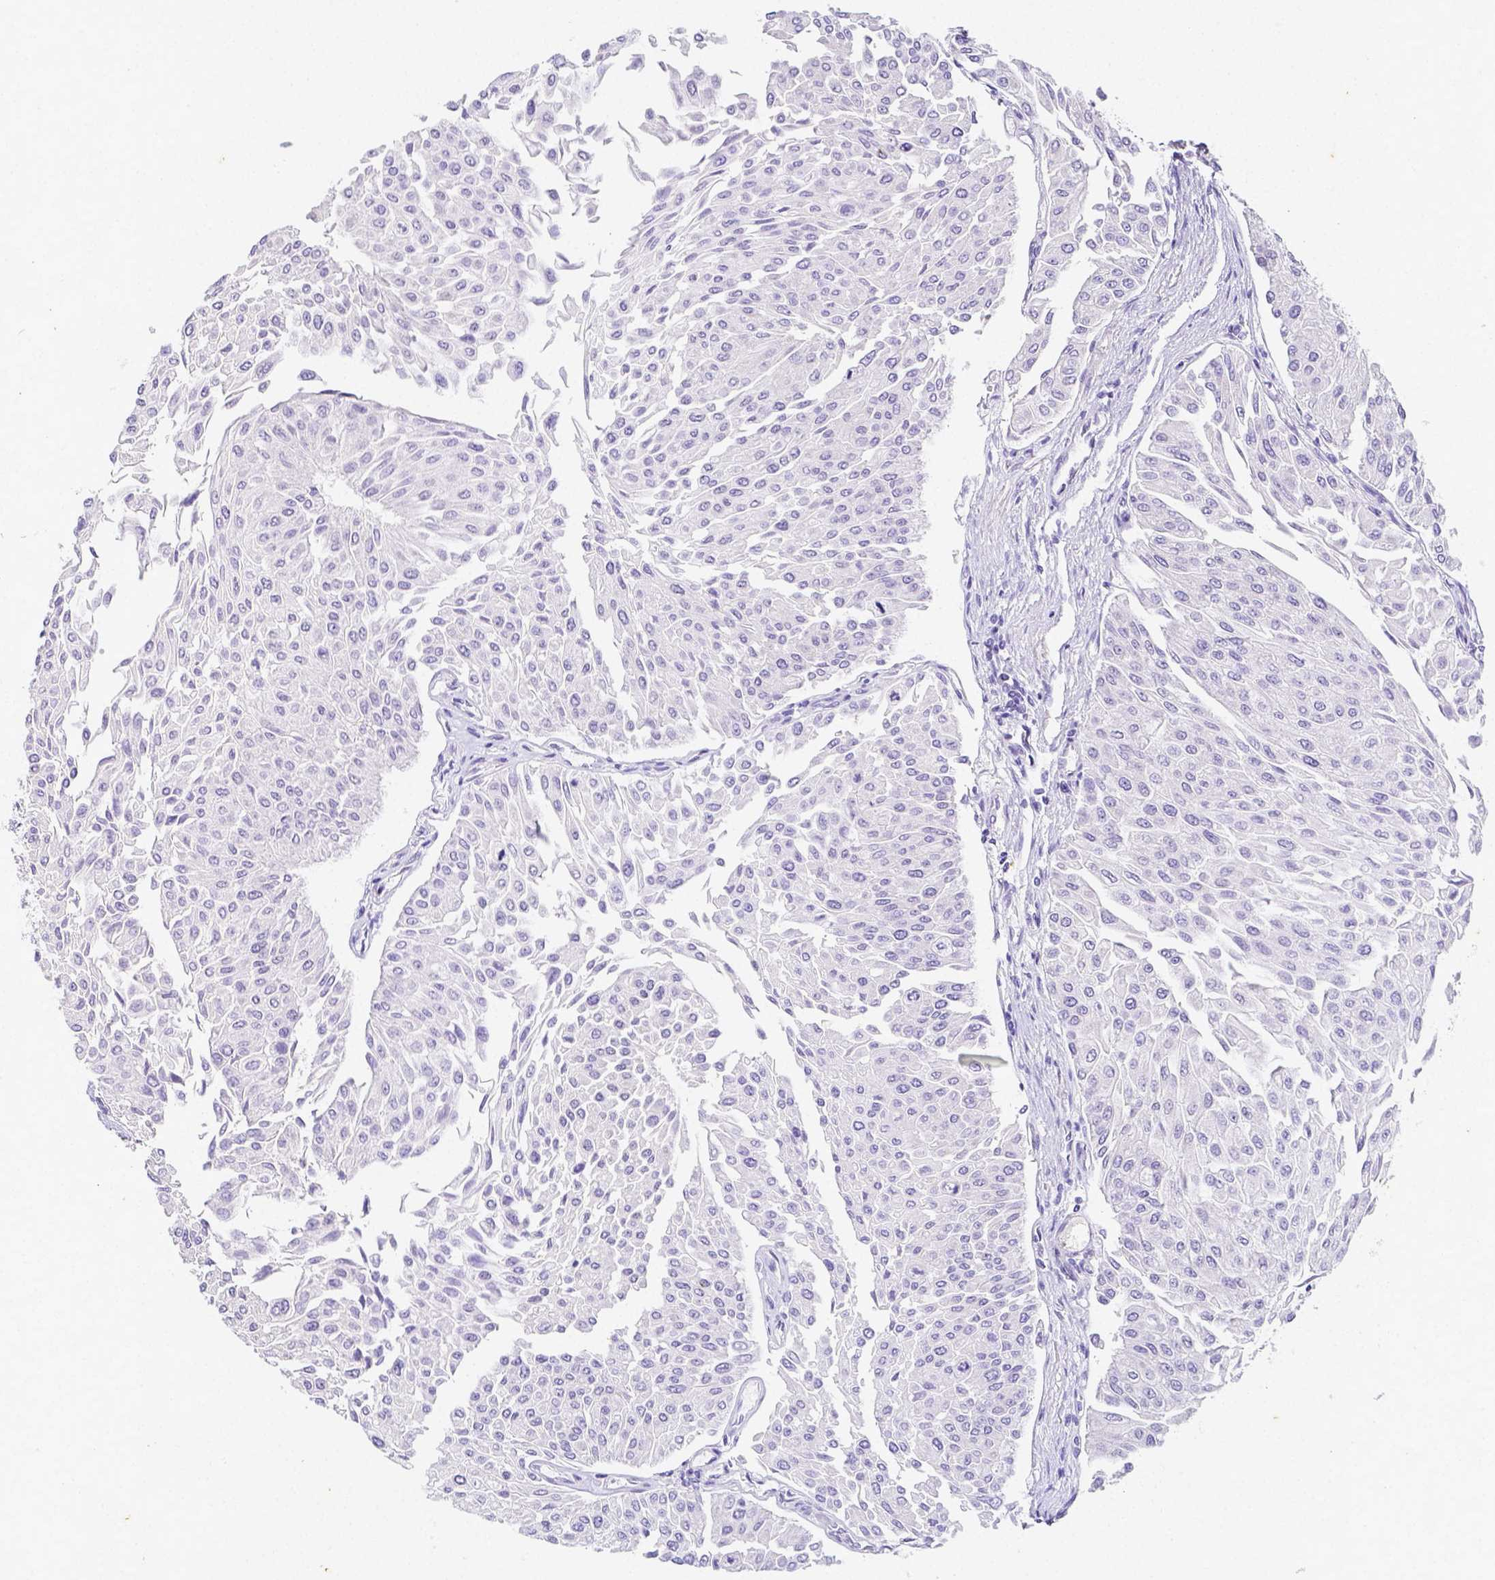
{"staining": {"intensity": "negative", "quantity": "none", "location": "none"}, "tissue": "urothelial cancer", "cell_type": "Tumor cells", "image_type": "cancer", "snomed": [{"axis": "morphology", "description": "Urothelial carcinoma, NOS"}, {"axis": "topography", "description": "Urinary bladder"}], "caption": "Immunohistochemistry (IHC) image of neoplastic tissue: urothelial cancer stained with DAB (3,3'-diaminobenzidine) displays no significant protein positivity in tumor cells.", "gene": "ARHGAP36", "patient": {"sex": "male", "age": 67}}